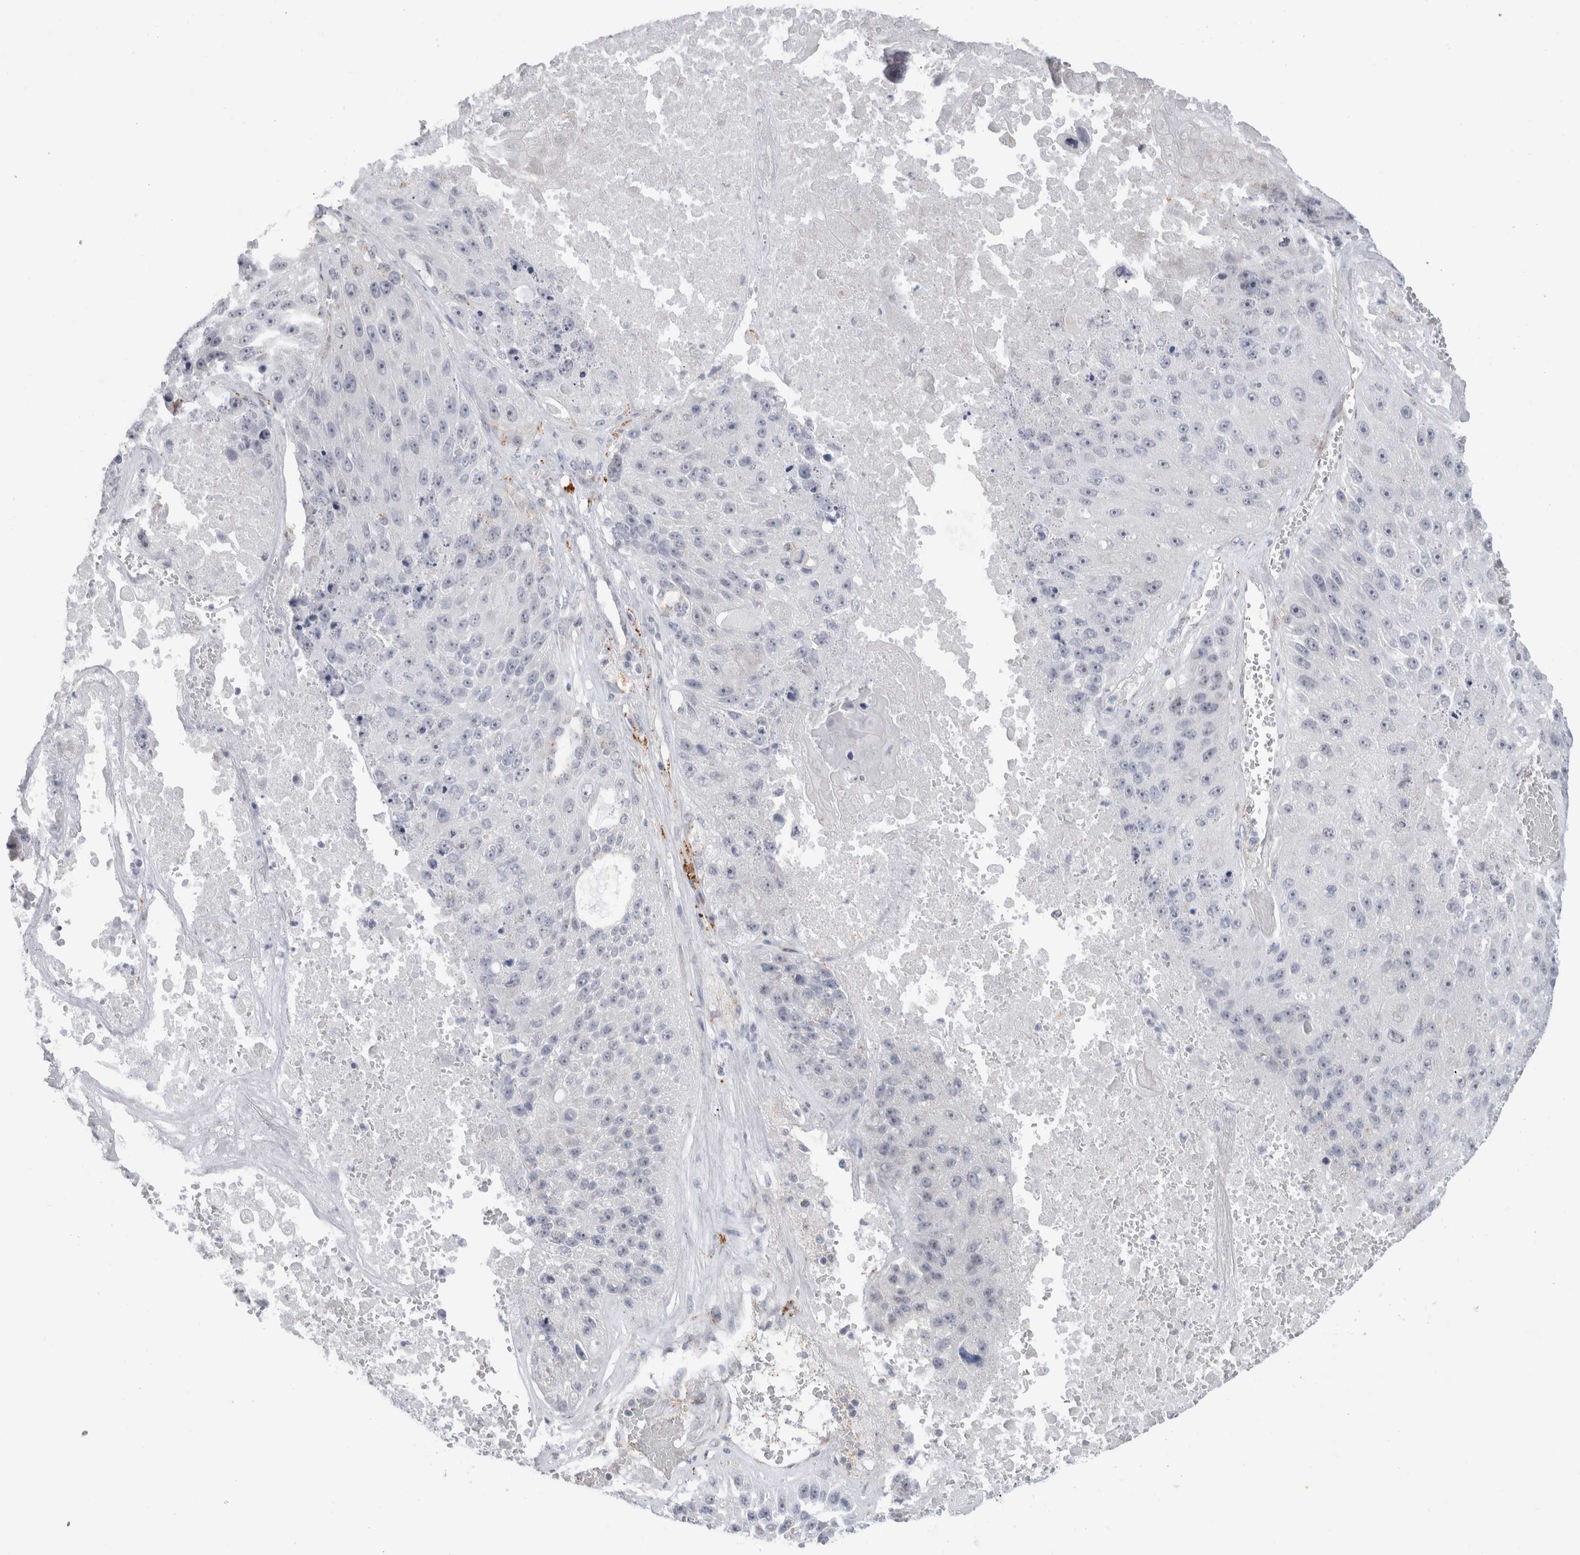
{"staining": {"intensity": "negative", "quantity": "none", "location": "none"}, "tissue": "lung cancer", "cell_type": "Tumor cells", "image_type": "cancer", "snomed": [{"axis": "morphology", "description": "Squamous cell carcinoma, NOS"}, {"axis": "topography", "description": "Lung"}], "caption": "This is an immunohistochemistry histopathology image of lung cancer. There is no expression in tumor cells.", "gene": "ANKMY1", "patient": {"sex": "male", "age": 61}}